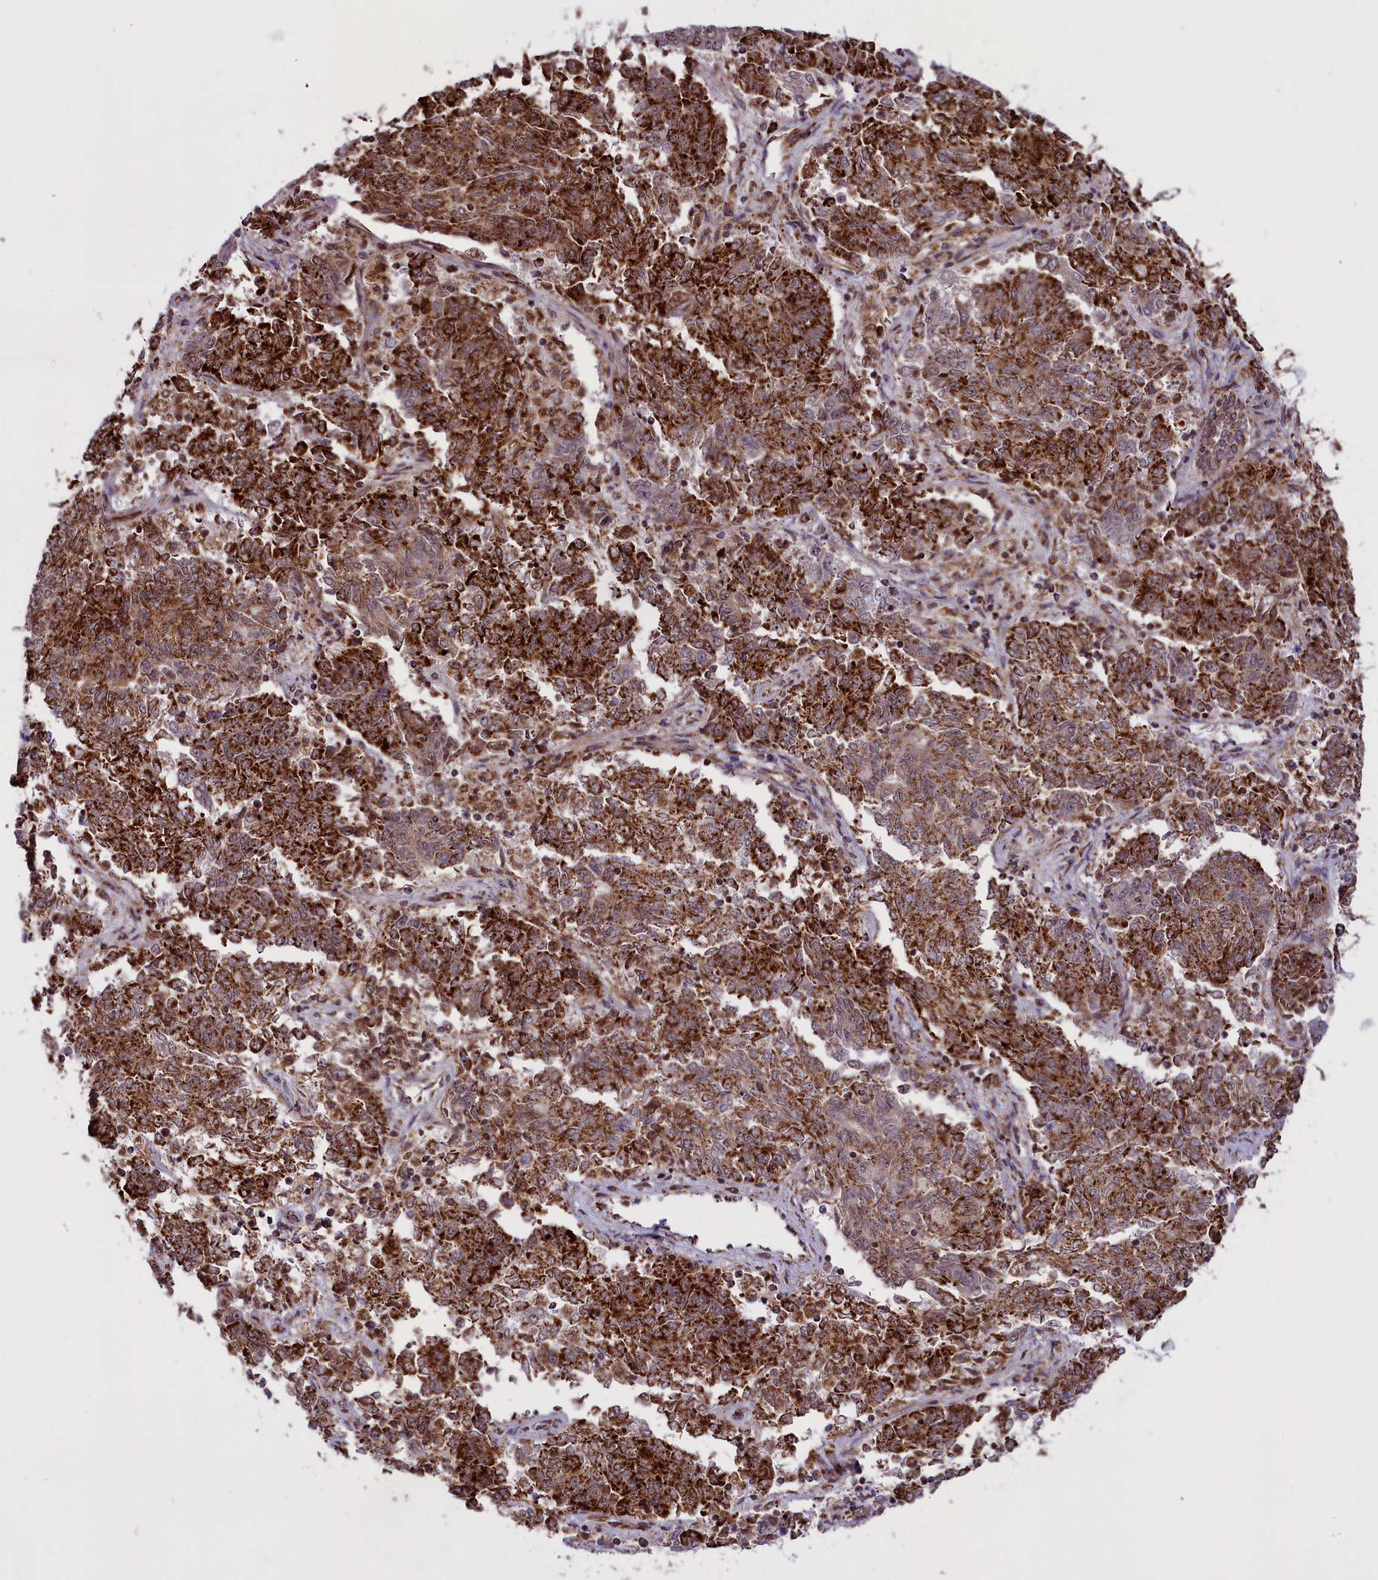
{"staining": {"intensity": "strong", "quantity": ">75%", "location": "cytoplasmic/membranous"}, "tissue": "endometrial cancer", "cell_type": "Tumor cells", "image_type": "cancer", "snomed": [{"axis": "morphology", "description": "Adenocarcinoma, NOS"}, {"axis": "topography", "description": "Endometrium"}], "caption": "DAB (3,3'-diaminobenzidine) immunohistochemical staining of adenocarcinoma (endometrial) demonstrates strong cytoplasmic/membranous protein positivity in approximately >75% of tumor cells. (IHC, brightfield microscopy, high magnification).", "gene": "NDUFS5", "patient": {"sex": "female", "age": 80}}